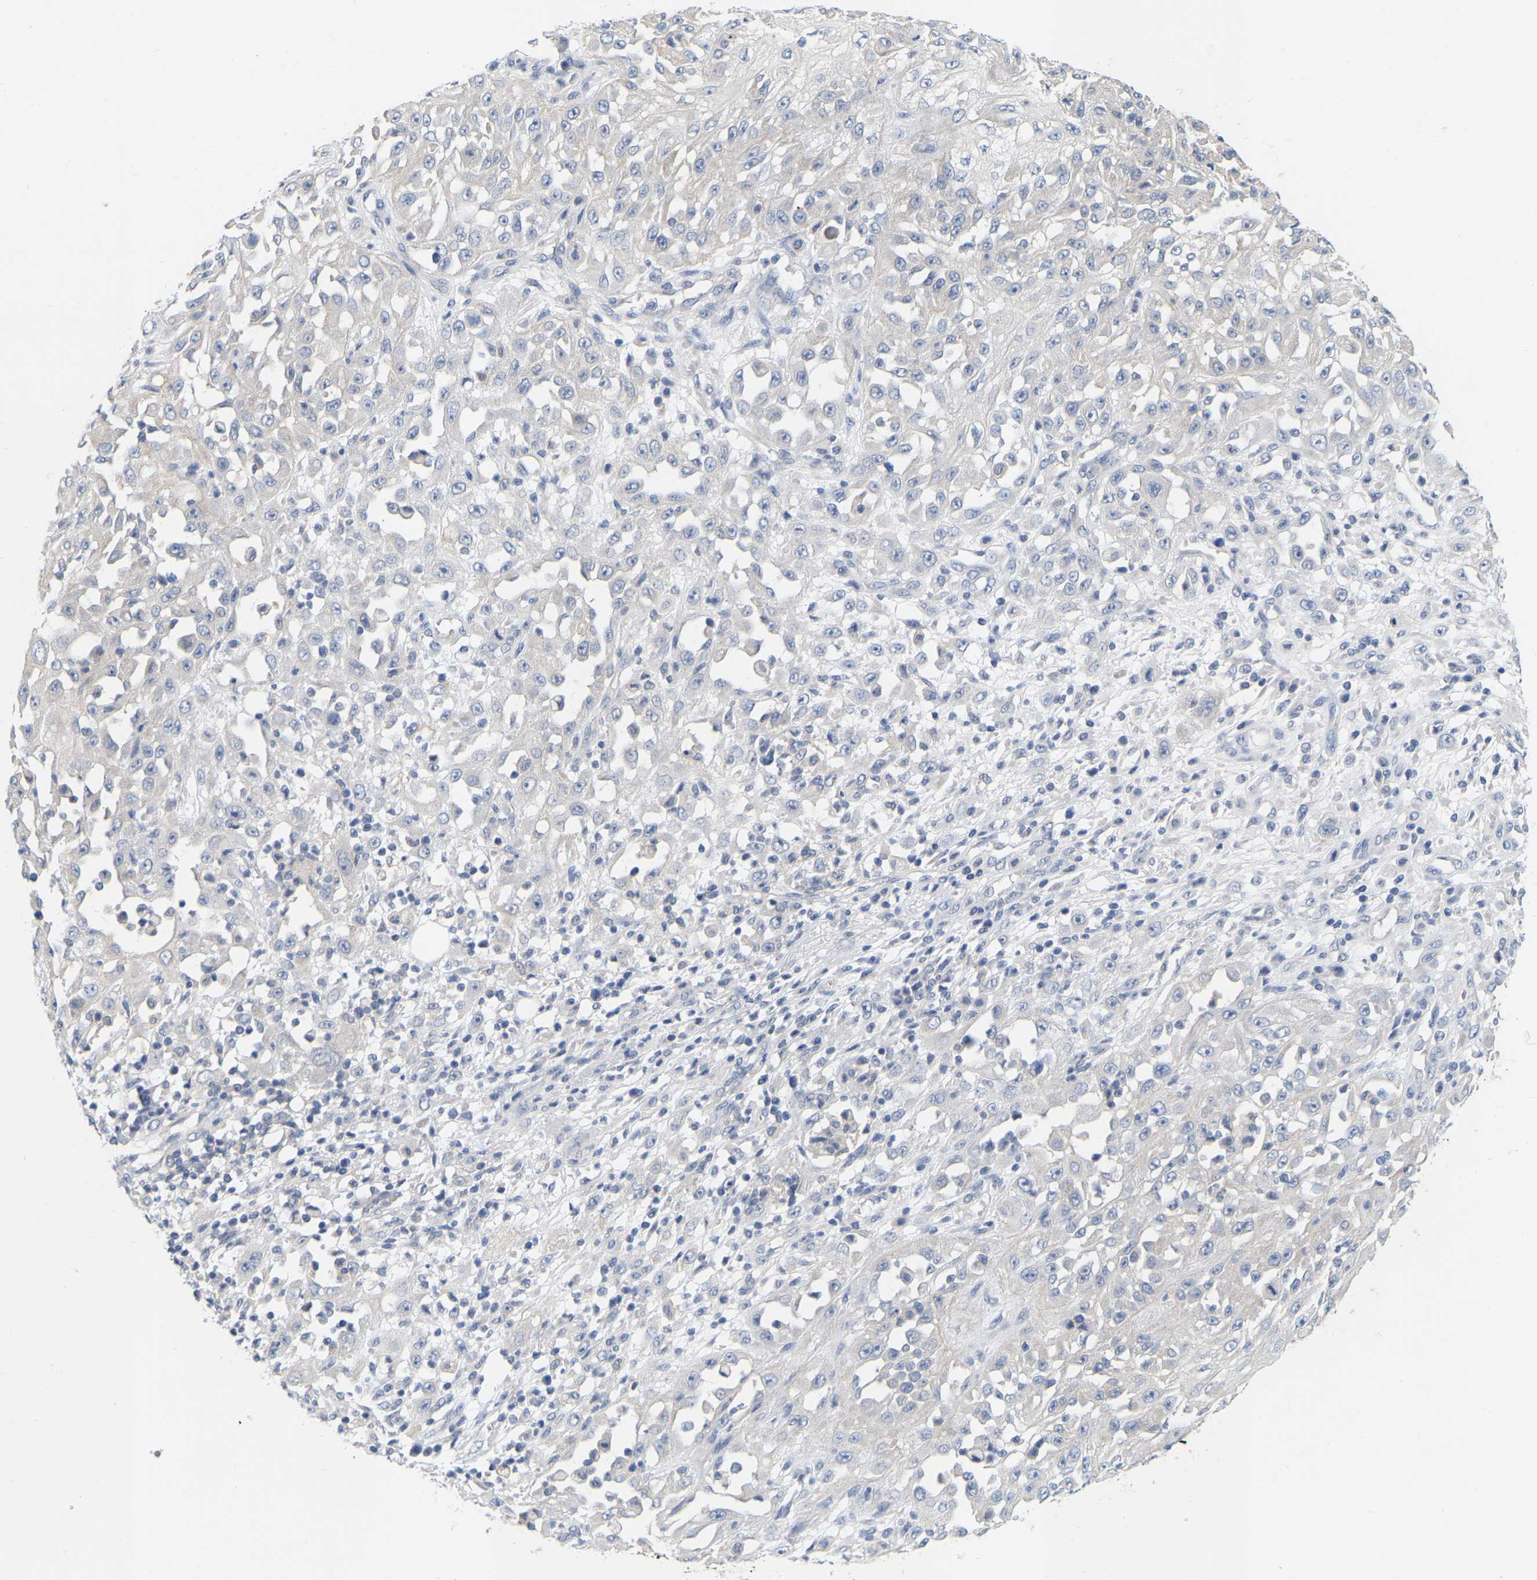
{"staining": {"intensity": "negative", "quantity": "none", "location": "none"}, "tissue": "skin cancer", "cell_type": "Tumor cells", "image_type": "cancer", "snomed": [{"axis": "morphology", "description": "Squamous cell carcinoma, NOS"}, {"axis": "morphology", "description": "Squamous cell carcinoma, metastatic, NOS"}, {"axis": "topography", "description": "Skin"}, {"axis": "topography", "description": "Lymph node"}], "caption": "A high-resolution micrograph shows immunohistochemistry staining of skin cancer (metastatic squamous cell carcinoma), which exhibits no significant staining in tumor cells. (DAB (3,3'-diaminobenzidine) immunohistochemistry (IHC) visualized using brightfield microscopy, high magnification).", "gene": "WIPI2", "patient": {"sex": "male", "age": 75}}